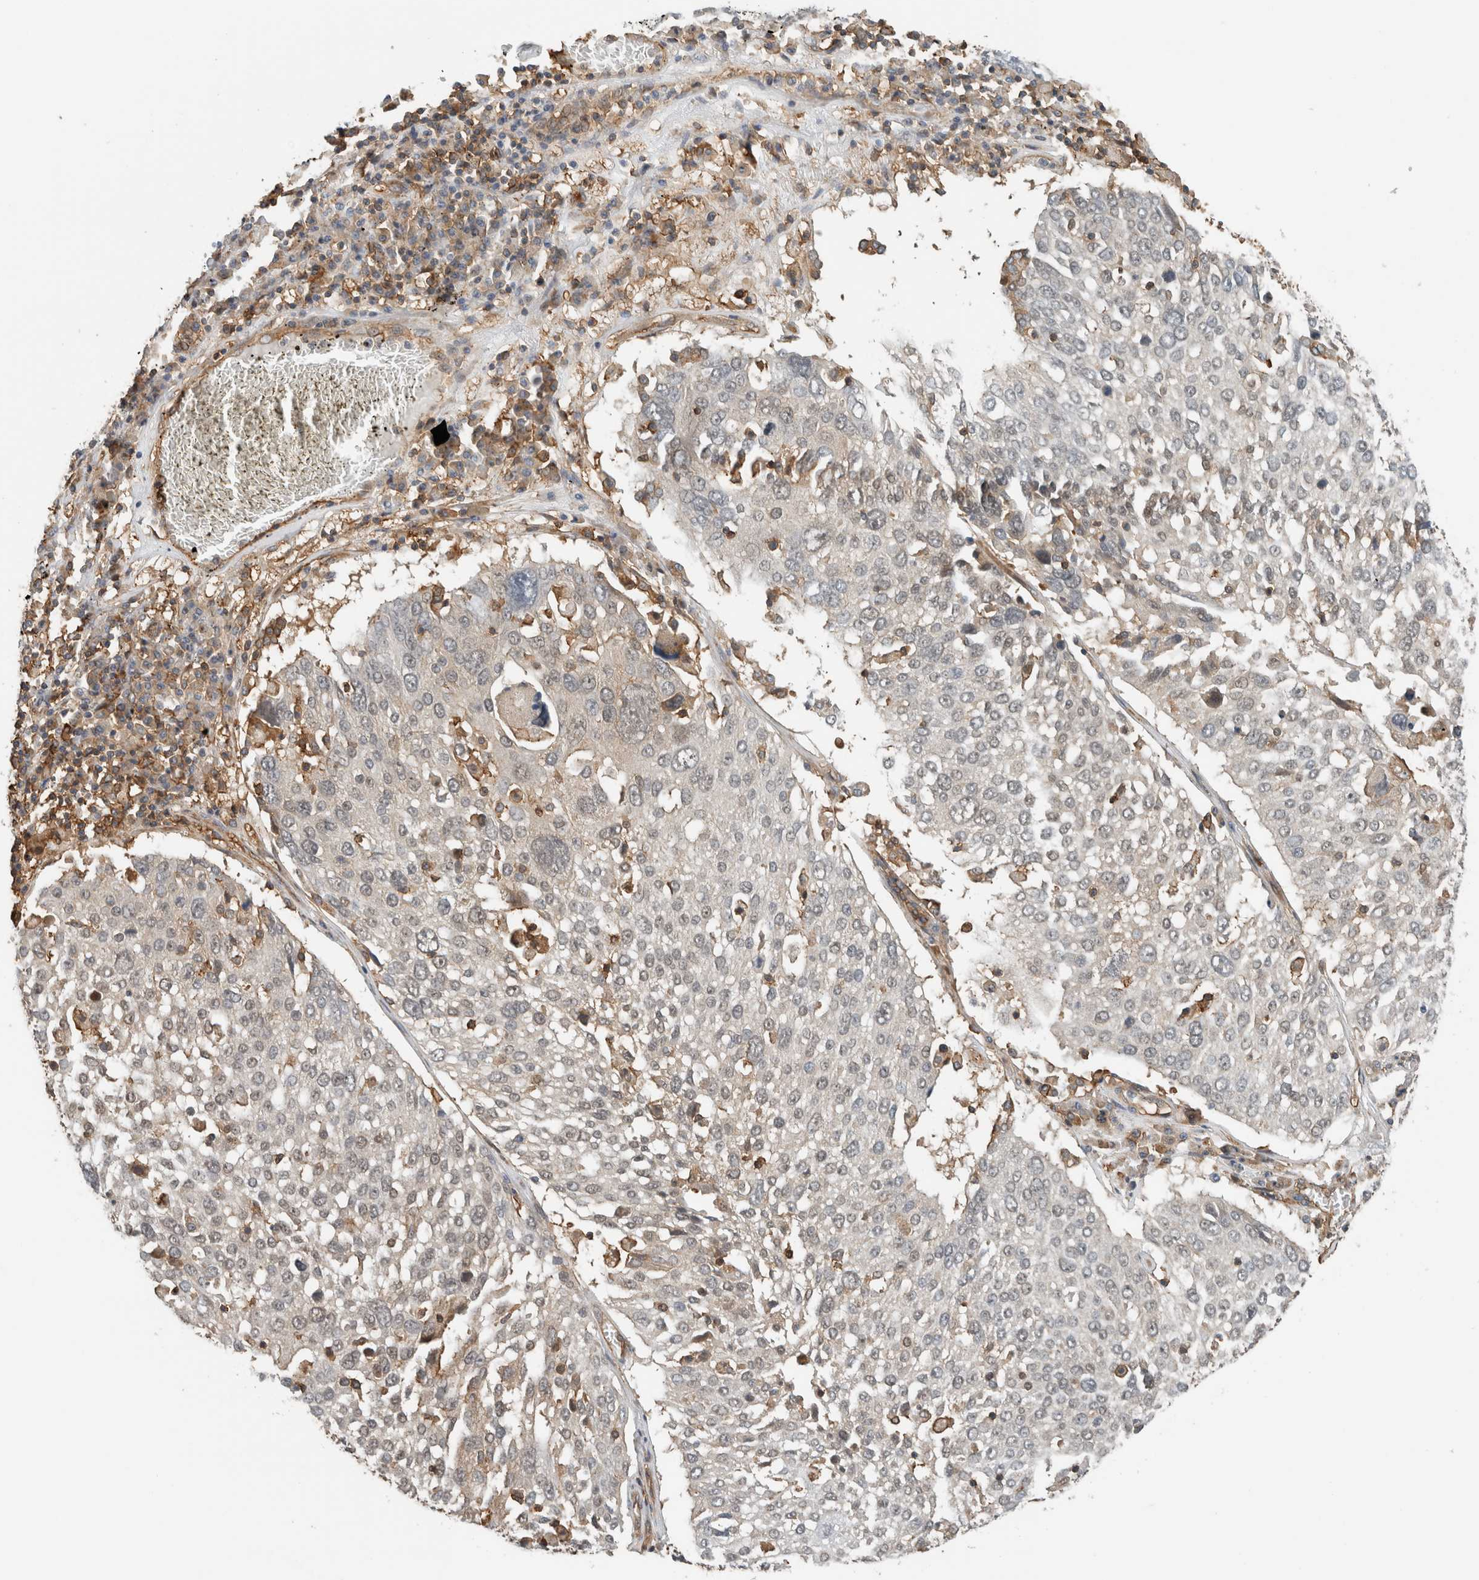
{"staining": {"intensity": "weak", "quantity": "<25%", "location": "cytoplasmic/membranous"}, "tissue": "lung cancer", "cell_type": "Tumor cells", "image_type": "cancer", "snomed": [{"axis": "morphology", "description": "Squamous cell carcinoma, NOS"}, {"axis": "topography", "description": "Lung"}], "caption": "DAB (3,3'-diaminobenzidine) immunohistochemical staining of human lung cancer (squamous cell carcinoma) displays no significant expression in tumor cells. (DAB (3,3'-diaminobenzidine) immunohistochemistry (IHC), high magnification).", "gene": "PFDN4", "patient": {"sex": "male", "age": 65}}